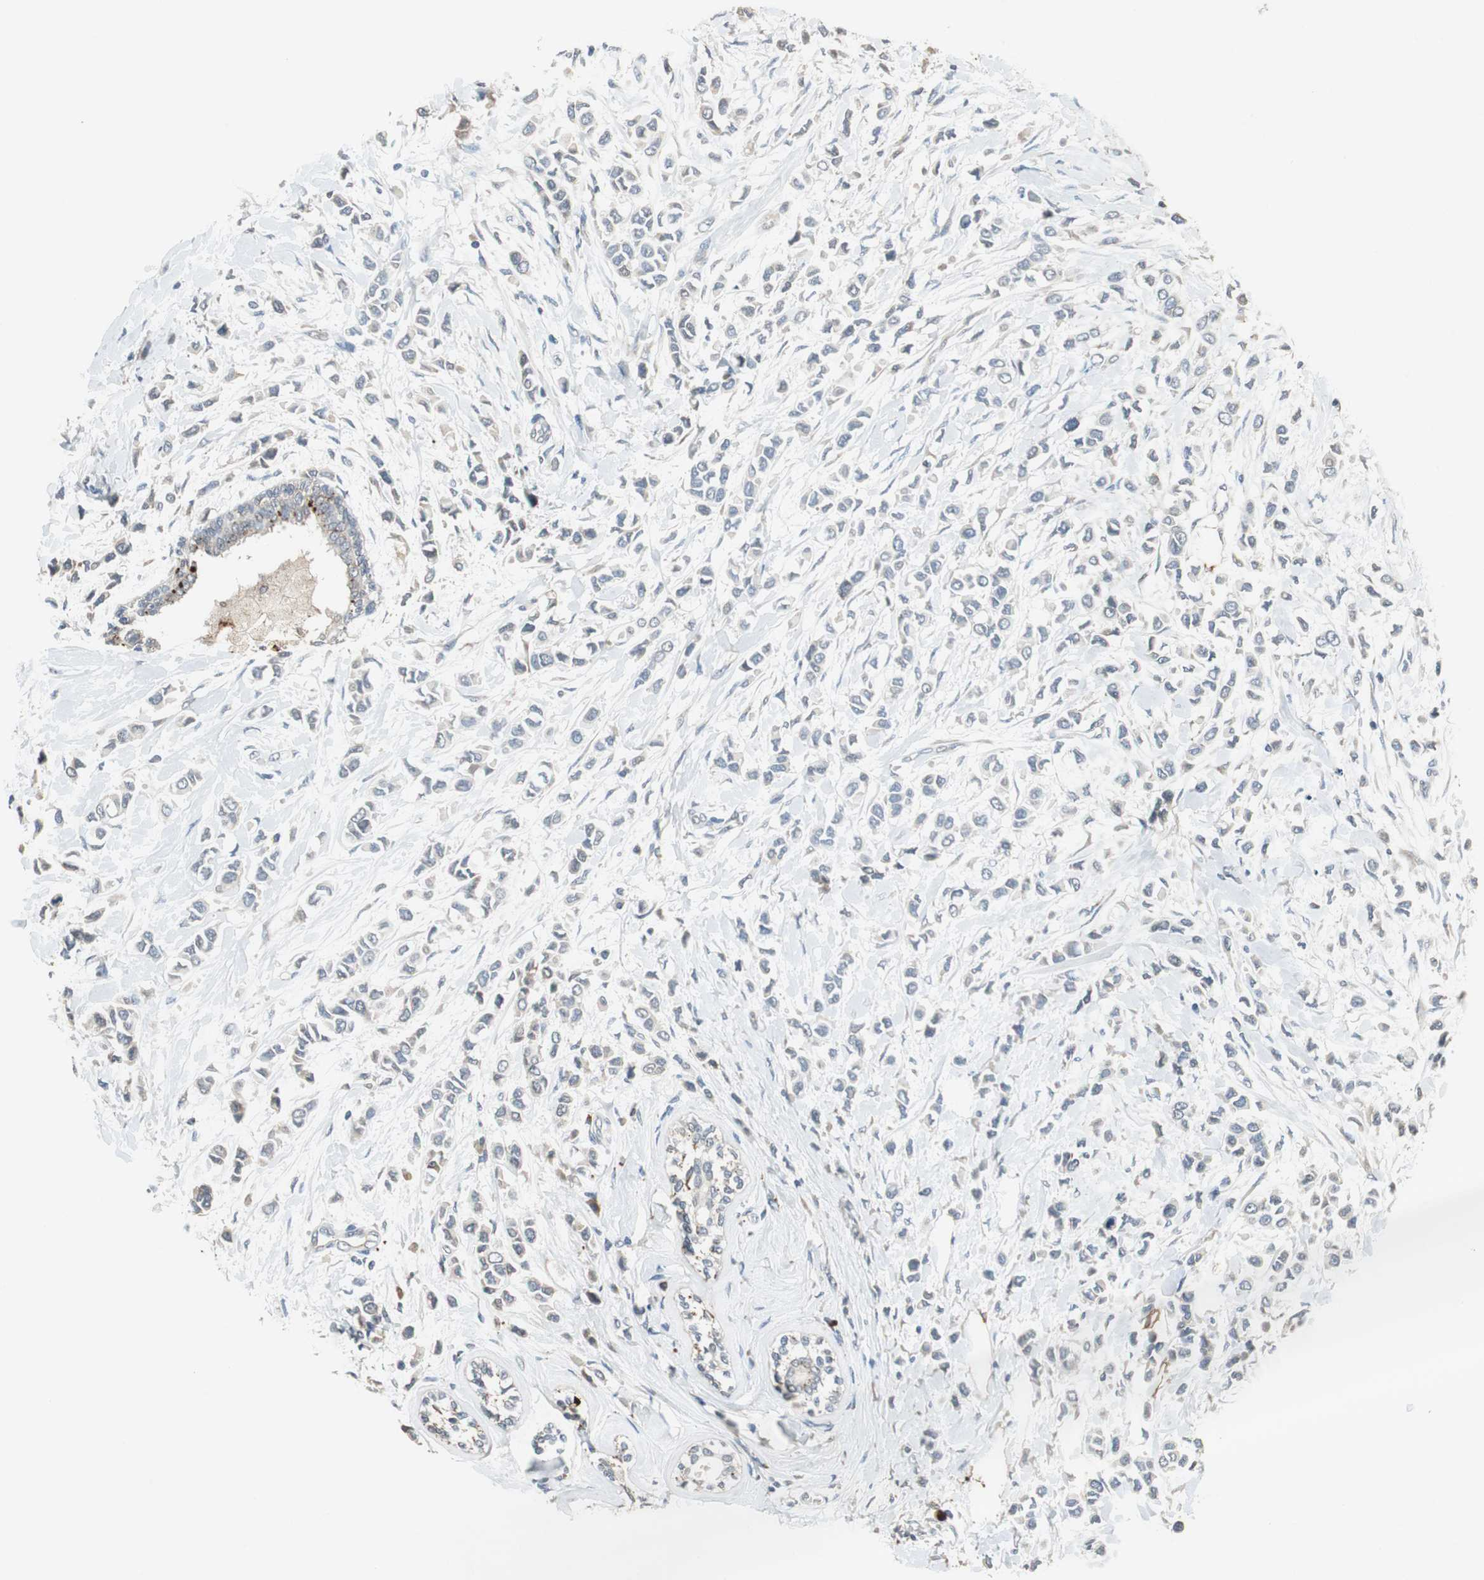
{"staining": {"intensity": "weak", "quantity": "<25%", "location": "cytoplasmic/membranous"}, "tissue": "breast cancer", "cell_type": "Tumor cells", "image_type": "cancer", "snomed": [{"axis": "morphology", "description": "Lobular carcinoma"}, {"axis": "topography", "description": "Breast"}], "caption": "Immunohistochemistry (IHC) photomicrograph of human breast cancer stained for a protein (brown), which exhibits no staining in tumor cells.", "gene": "PI4KB", "patient": {"sex": "female", "age": 51}}